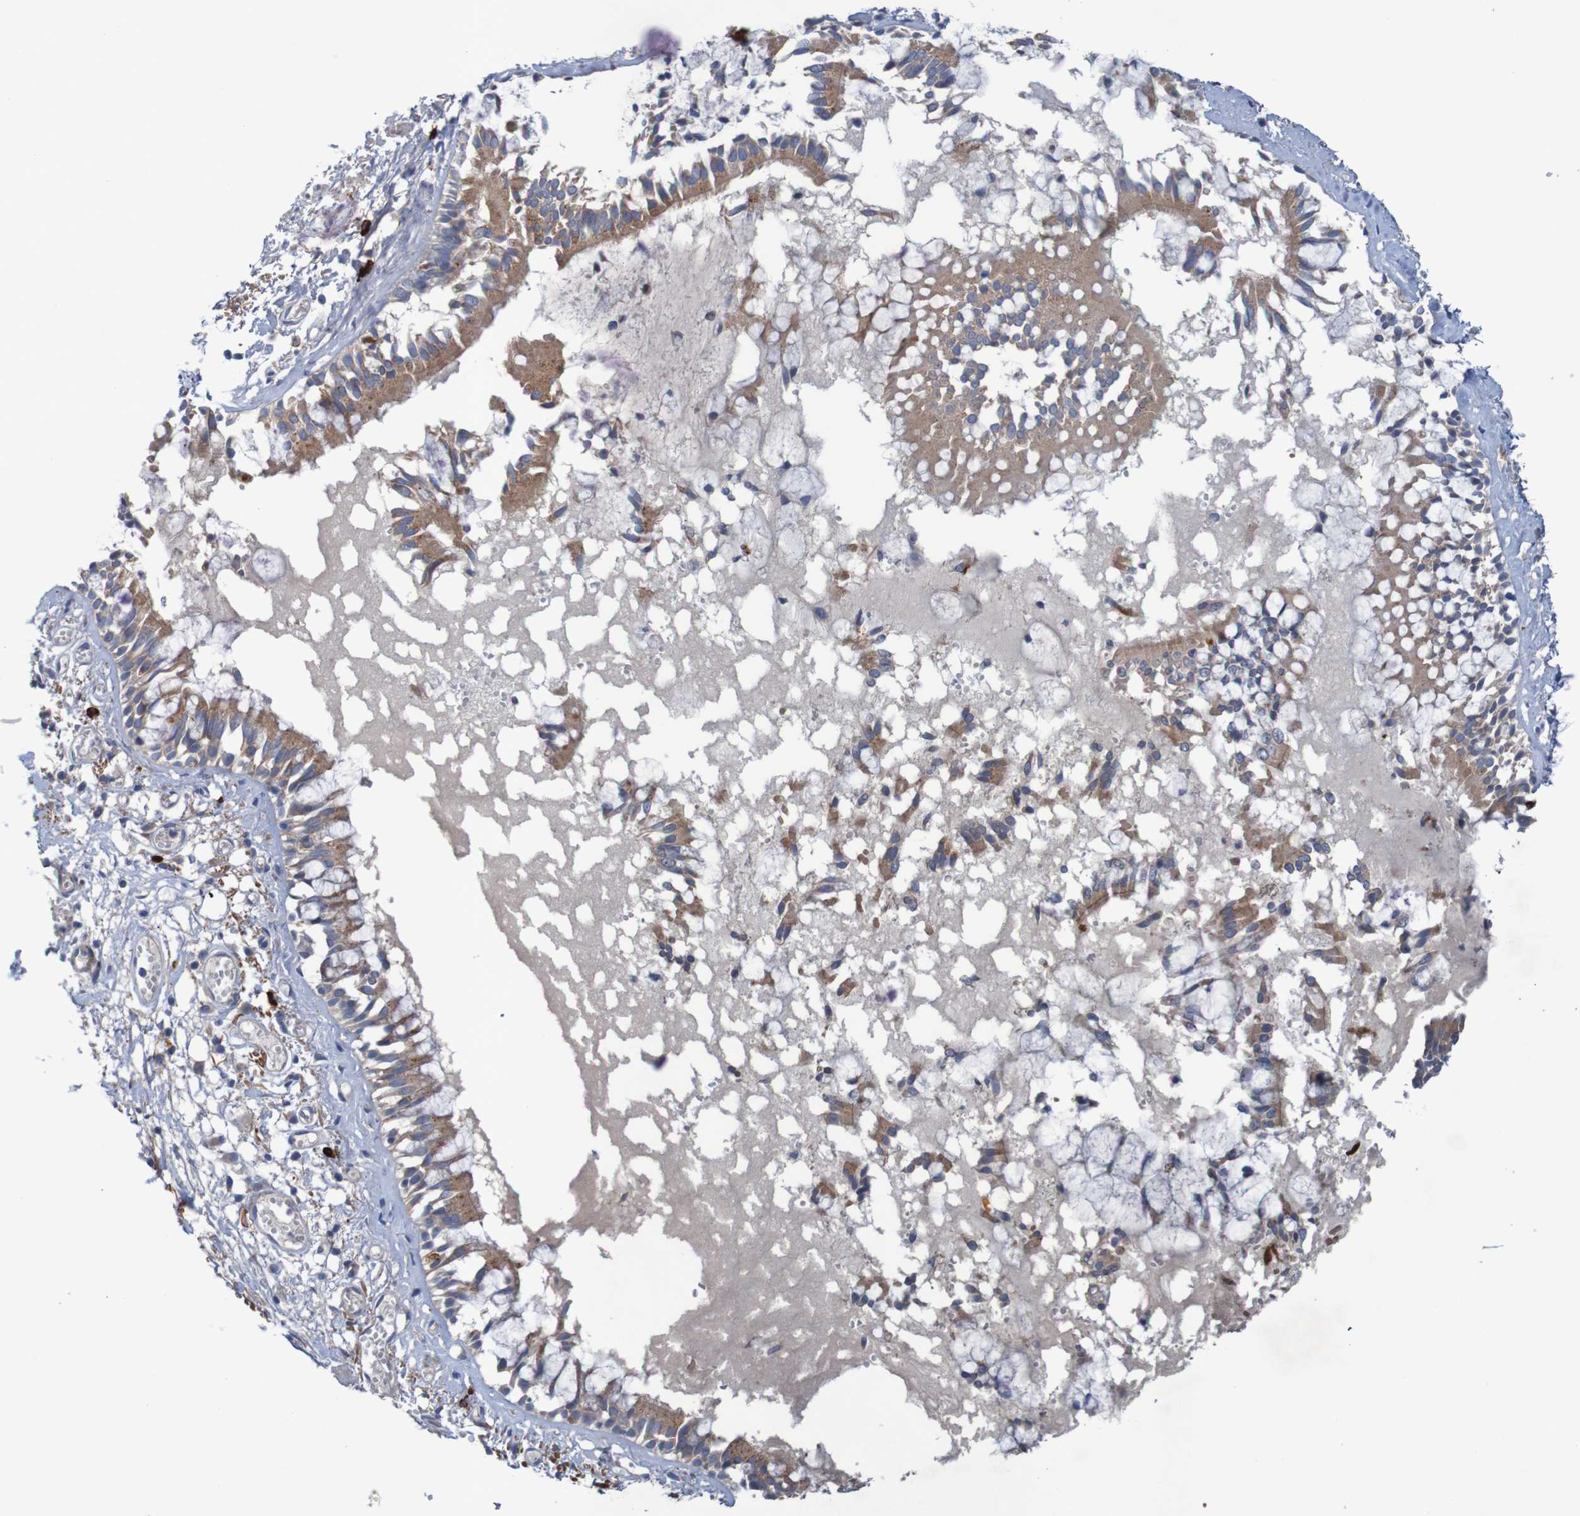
{"staining": {"intensity": "moderate", "quantity": ">75%", "location": "cytoplasmic/membranous"}, "tissue": "bronchus", "cell_type": "Respiratory epithelial cells", "image_type": "normal", "snomed": [{"axis": "morphology", "description": "Normal tissue, NOS"}, {"axis": "morphology", "description": "Inflammation, NOS"}, {"axis": "topography", "description": "Cartilage tissue"}, {"axis": "topography", "description": "Lung"}], "caption": "Immunohistochemical staining of normal bronchus reveals medium levels of moderate cytoplasmic/membranous positivity in approximately >75% of respiratory epithelial cells.", "gene": "ANGPT4", "patient": {"sex": "male", "age": 71}}